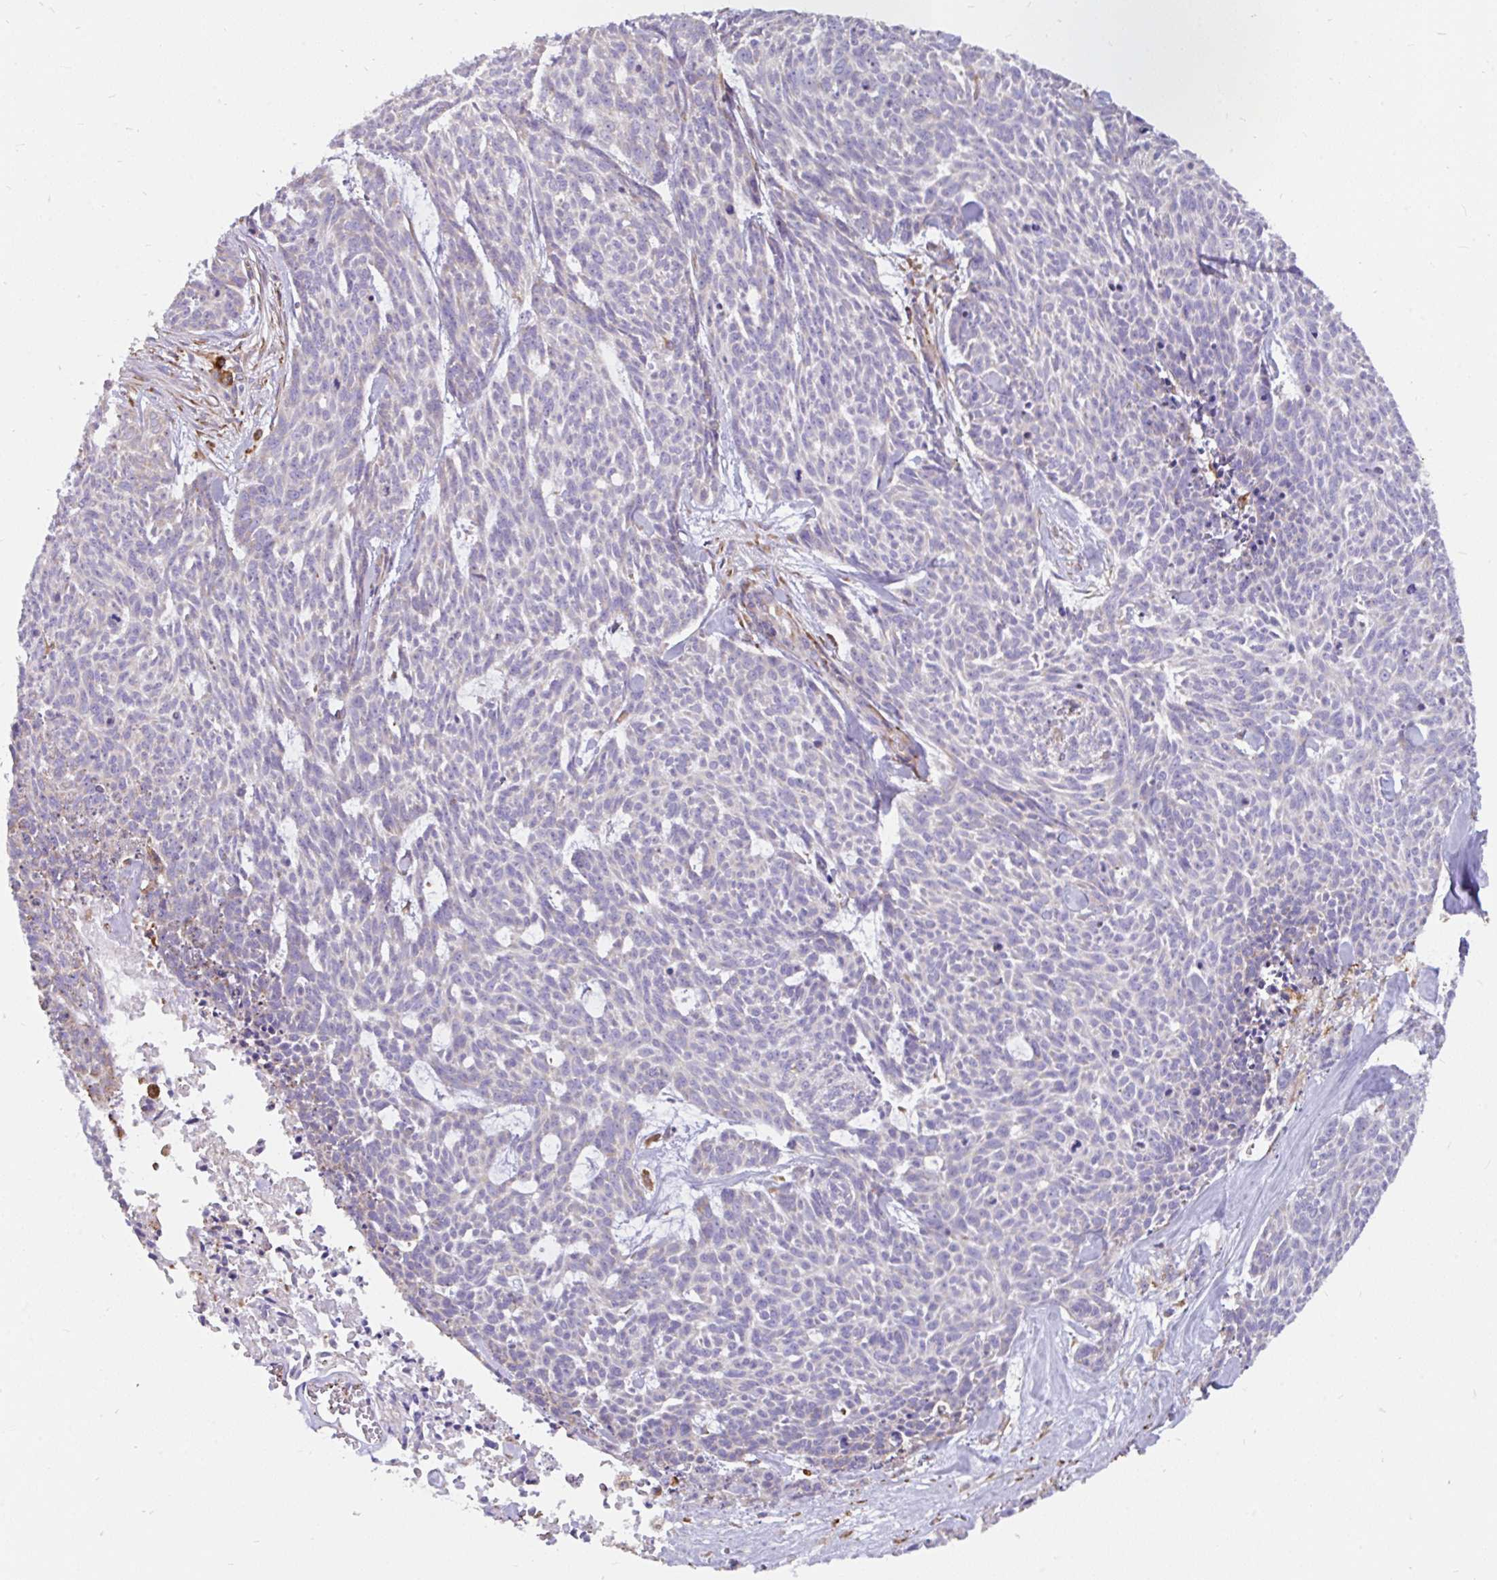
{"staining": {"intensity": "negative", "quantity": "none", "location": "none"}, "tissue": "skin cancer", "cell_type": "Tumor cells", "image_type": "cancer", "snomed": [{"axis": "morphology", "description": "Basal cell carcinoma"}, {"axis": "topography", "description": "Skin"}], "caption": "Immunohistochemical staining of skin cancer shows no significant positivity in tumor cells.", "gene": "EML5", "patient": {"sex": "female", "age": 93}}